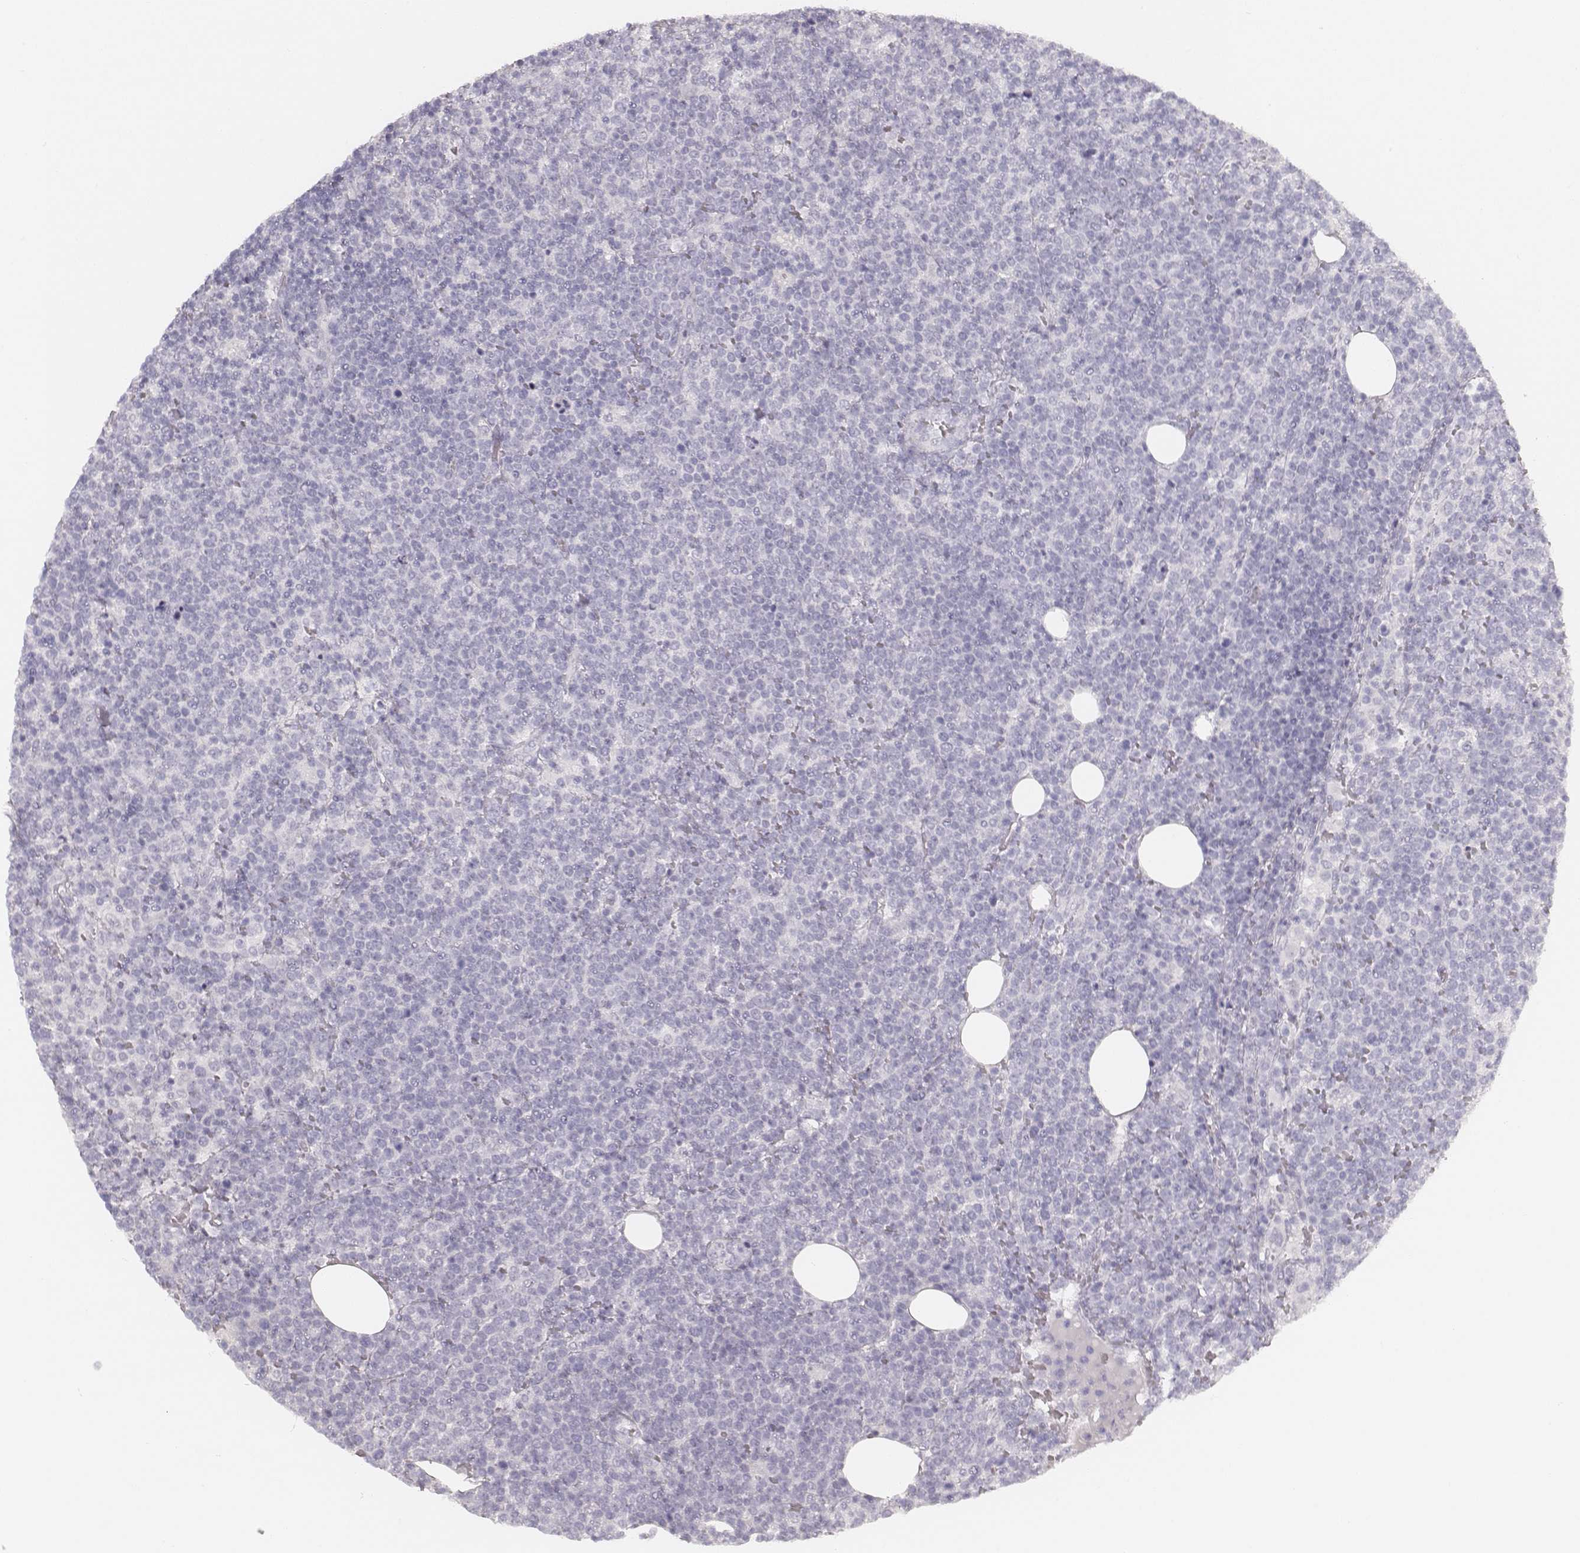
{"staining": {"intensity": "negative", "quantity": "none", "location": "none"}, "tissue": "lymphoma", "cell_type": "Tumor cells", "image_type": "cancer", "snomed": [{"axis": "morphology", "description": "Malignant lymphoma, non-Hodgkin's type, High grade"}, {"axis": "topography", "description": "Lymph node"}], "caption": "High power microscopy image of an IHC micrograph of lymphoma, revealing no significant positivity in tumor cells.", "gene": "KRT34", "patient": {"sex": "male", "age": 61}}